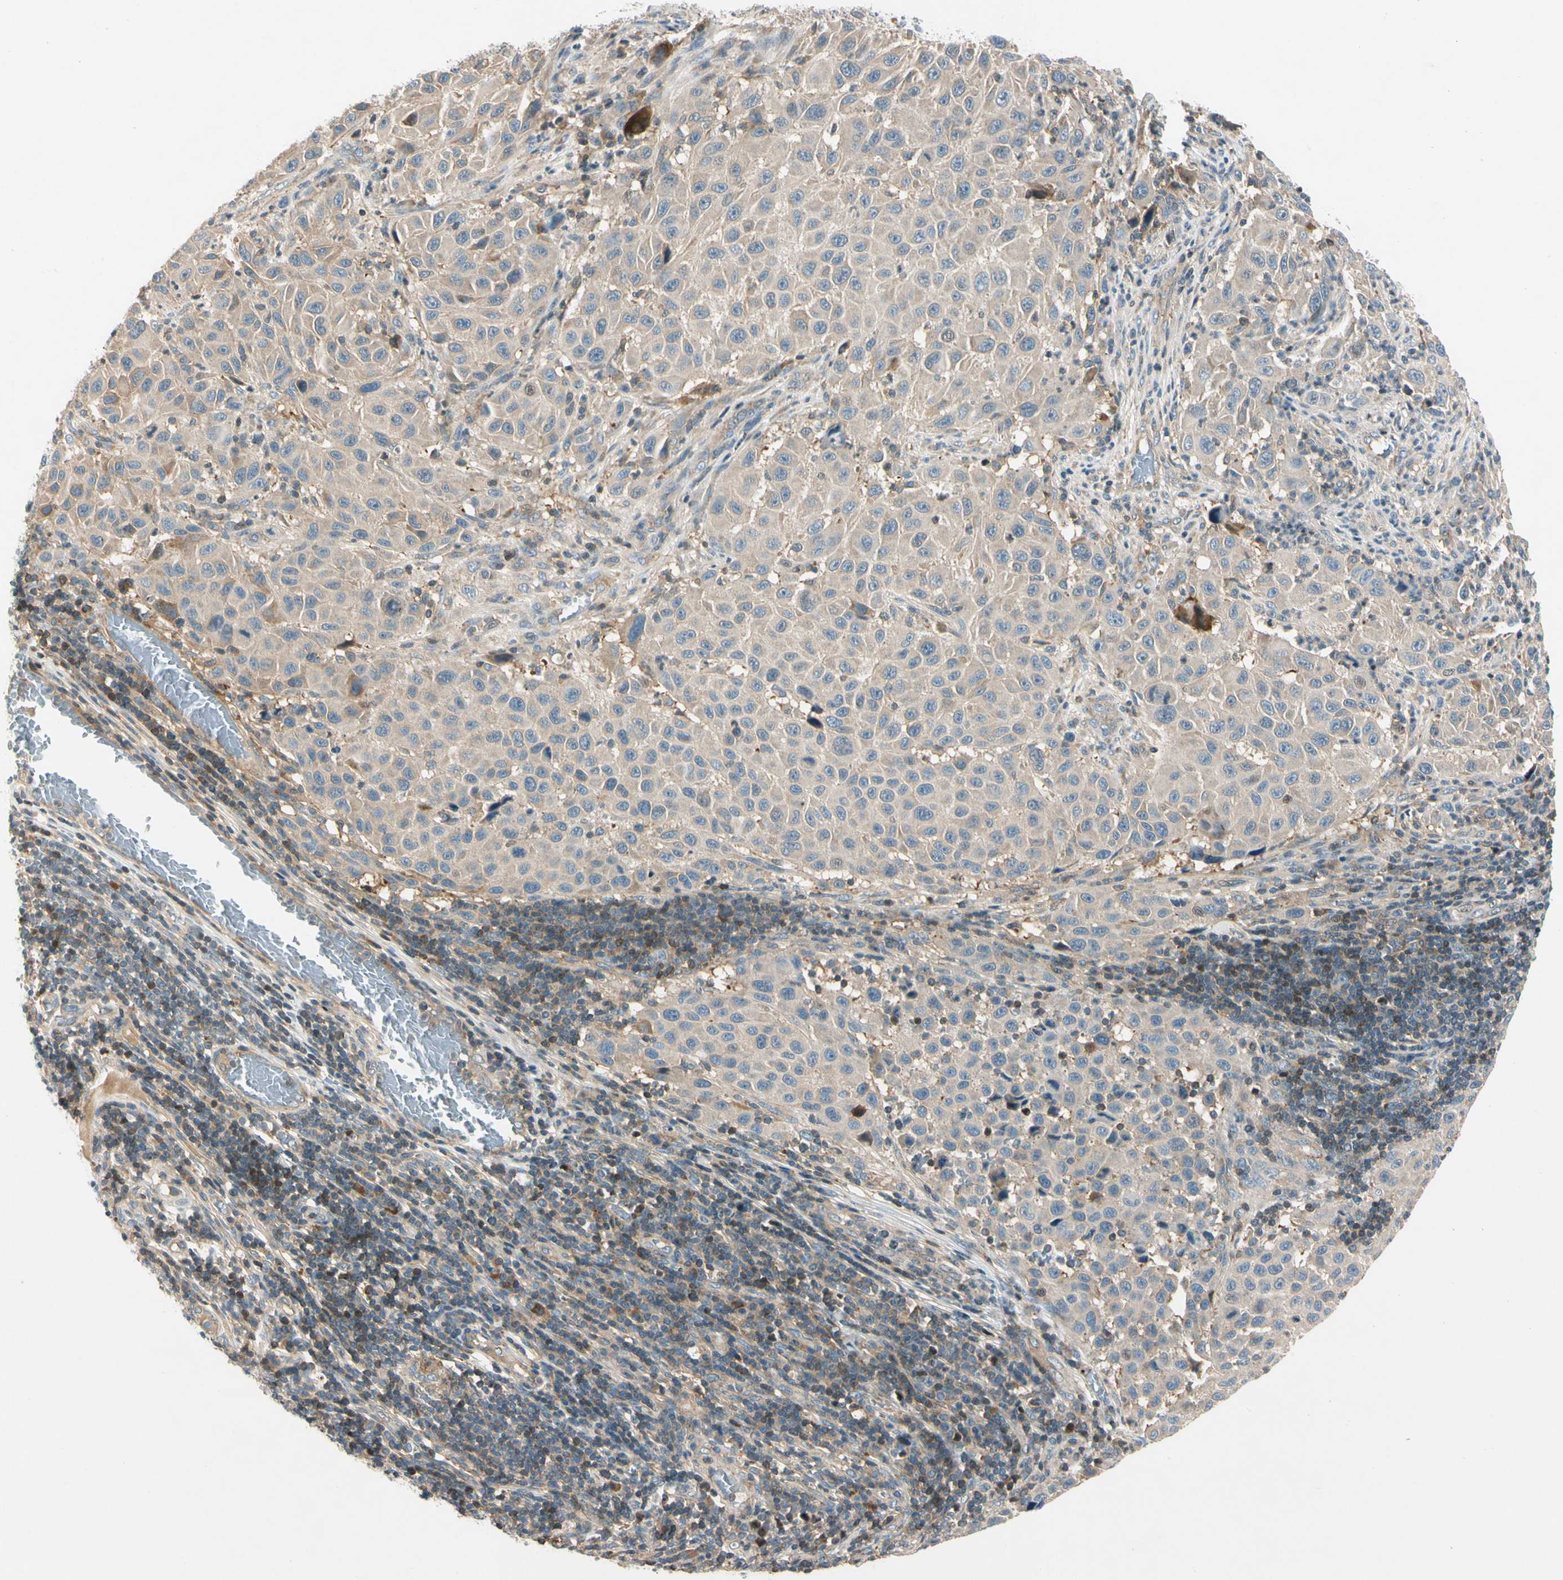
{"staining": {"intensity": "weak", "quantity": ">75%", "location": "cytoplasmic/membranous"}, "tissue": "melanoma", "cell_type": "Tumor cells", "image_type": "cancer", "snomed": [{"axis": "morphology", "description": "Malignant melanoma, Metastatic site"}, {"axis": "topography", "description": "Lymph node"}], "caption": "Human melanoma stained for a protein (brown) exhibits weak cytoplasmic/membranous positive positivity in about >75% of tumor cells.", "gene": "CDH6", "patient": {"sex": "male", "age": 61}}